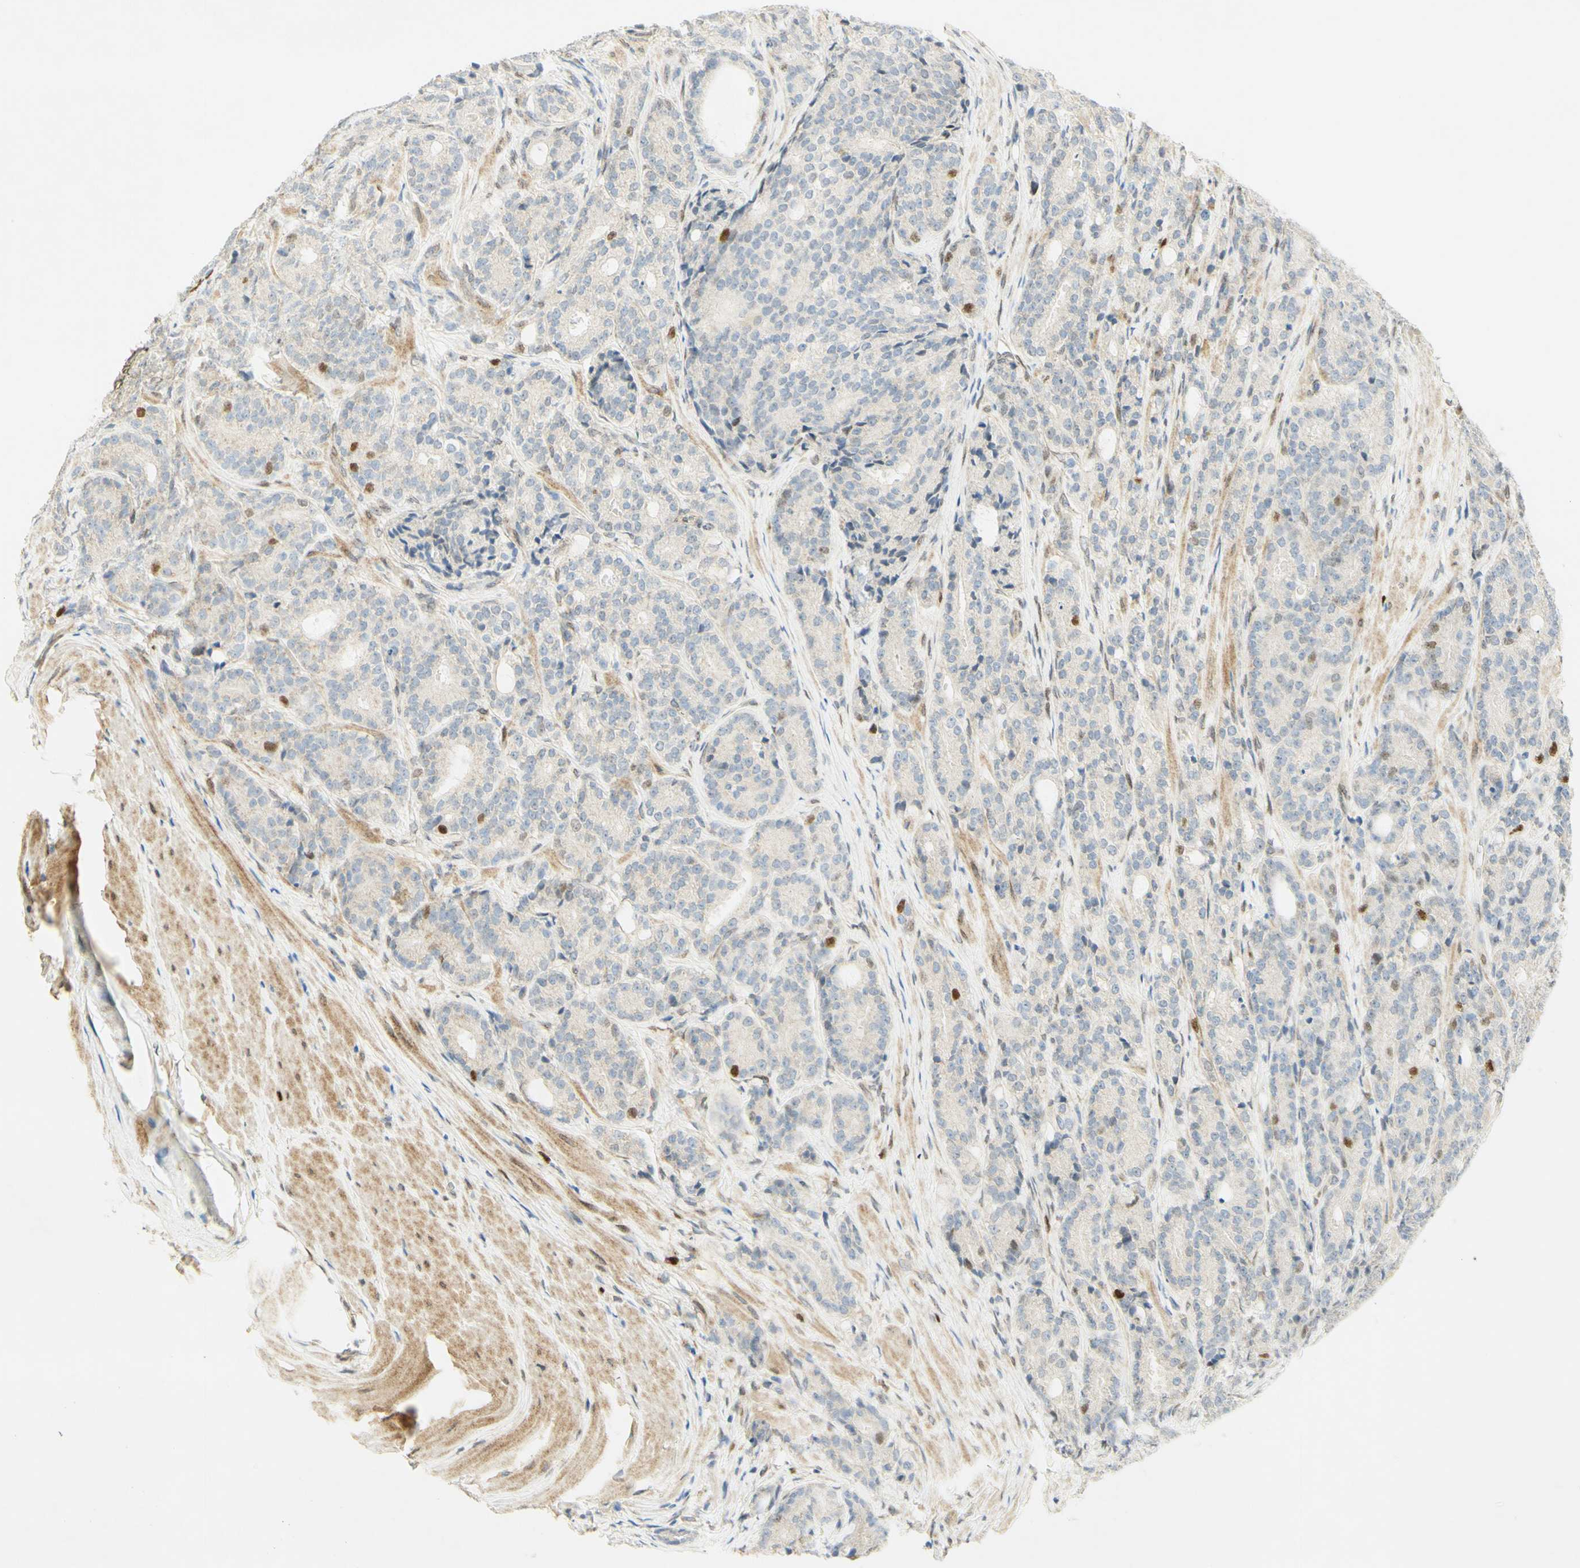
{"staining": {"intensity": "strong", "quantity": "<25%", "location": "nuclear"}, "tissue": "prostate cancer", "cell_type": "Tumor cells", "image_type": "cancer", "snomed": [{"axis": "morphology", "description": "Adenocarcinoma, High grade"}, {"axis": "topography", "description": "Prostate"}], "caption": "Human high-grade adenocarcinoma (prostate) stained for a protein (brown) reveals strong nuclear positive expression in about <25% of tumor cells.", "gene": "E2F1", "patient": {"sex": "male", "age": 61}}